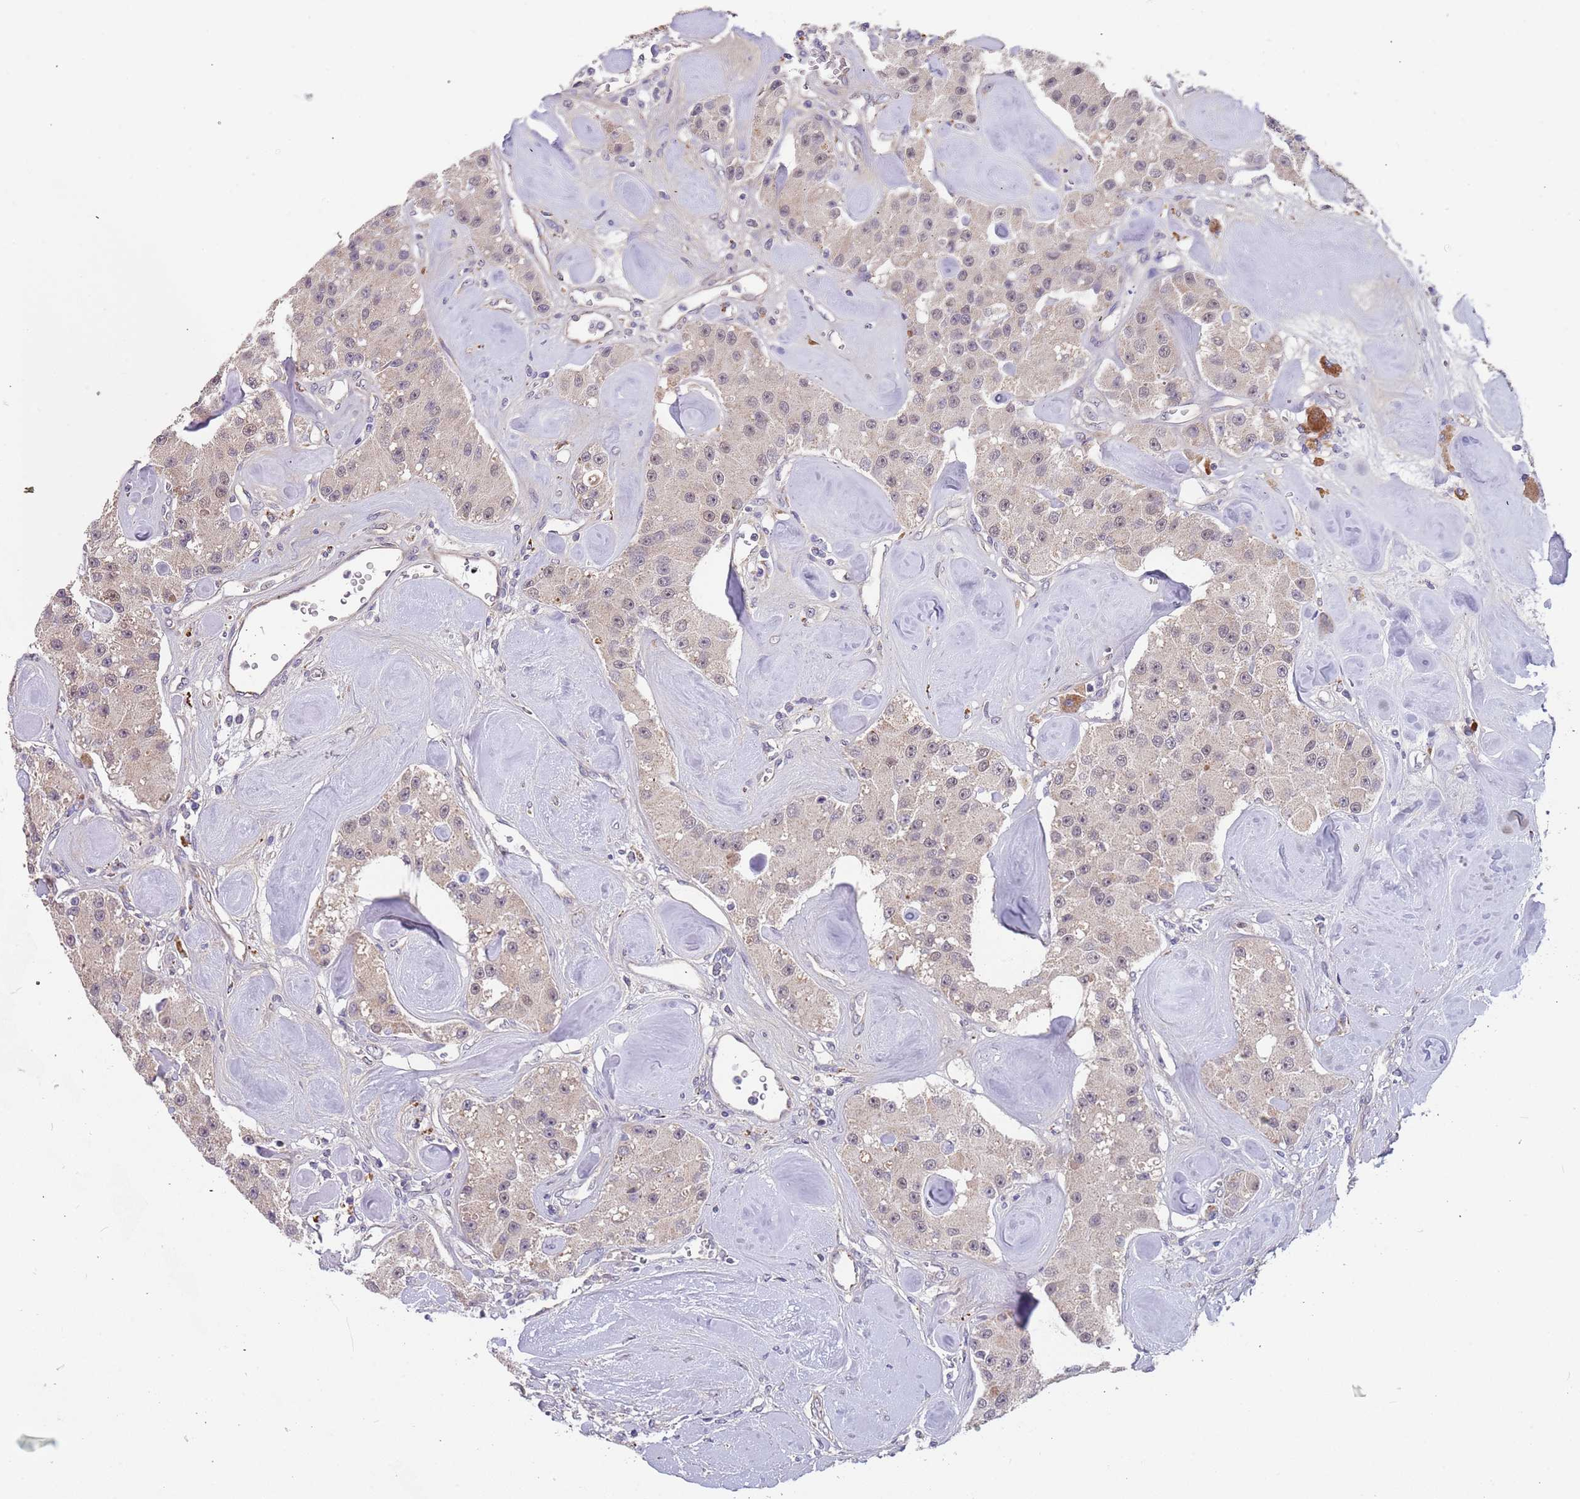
{"staining": {"intensity": "negative", "quantity": "none", "location": "none"}, "tissue": "carcinoid", "cell_type": "Tumor cells", "image_type": "cancer", "snomed": [{"axis": "morphology", "description": "Carcinoid, malignant, NOS"}, {"axis": "topography", "description": "Pancreas"}], "caption": "The image shows no staining of tumor cells in carcinoid.", "gene": "TMEM64", "patient": {"sex": "male", "age": 41}}